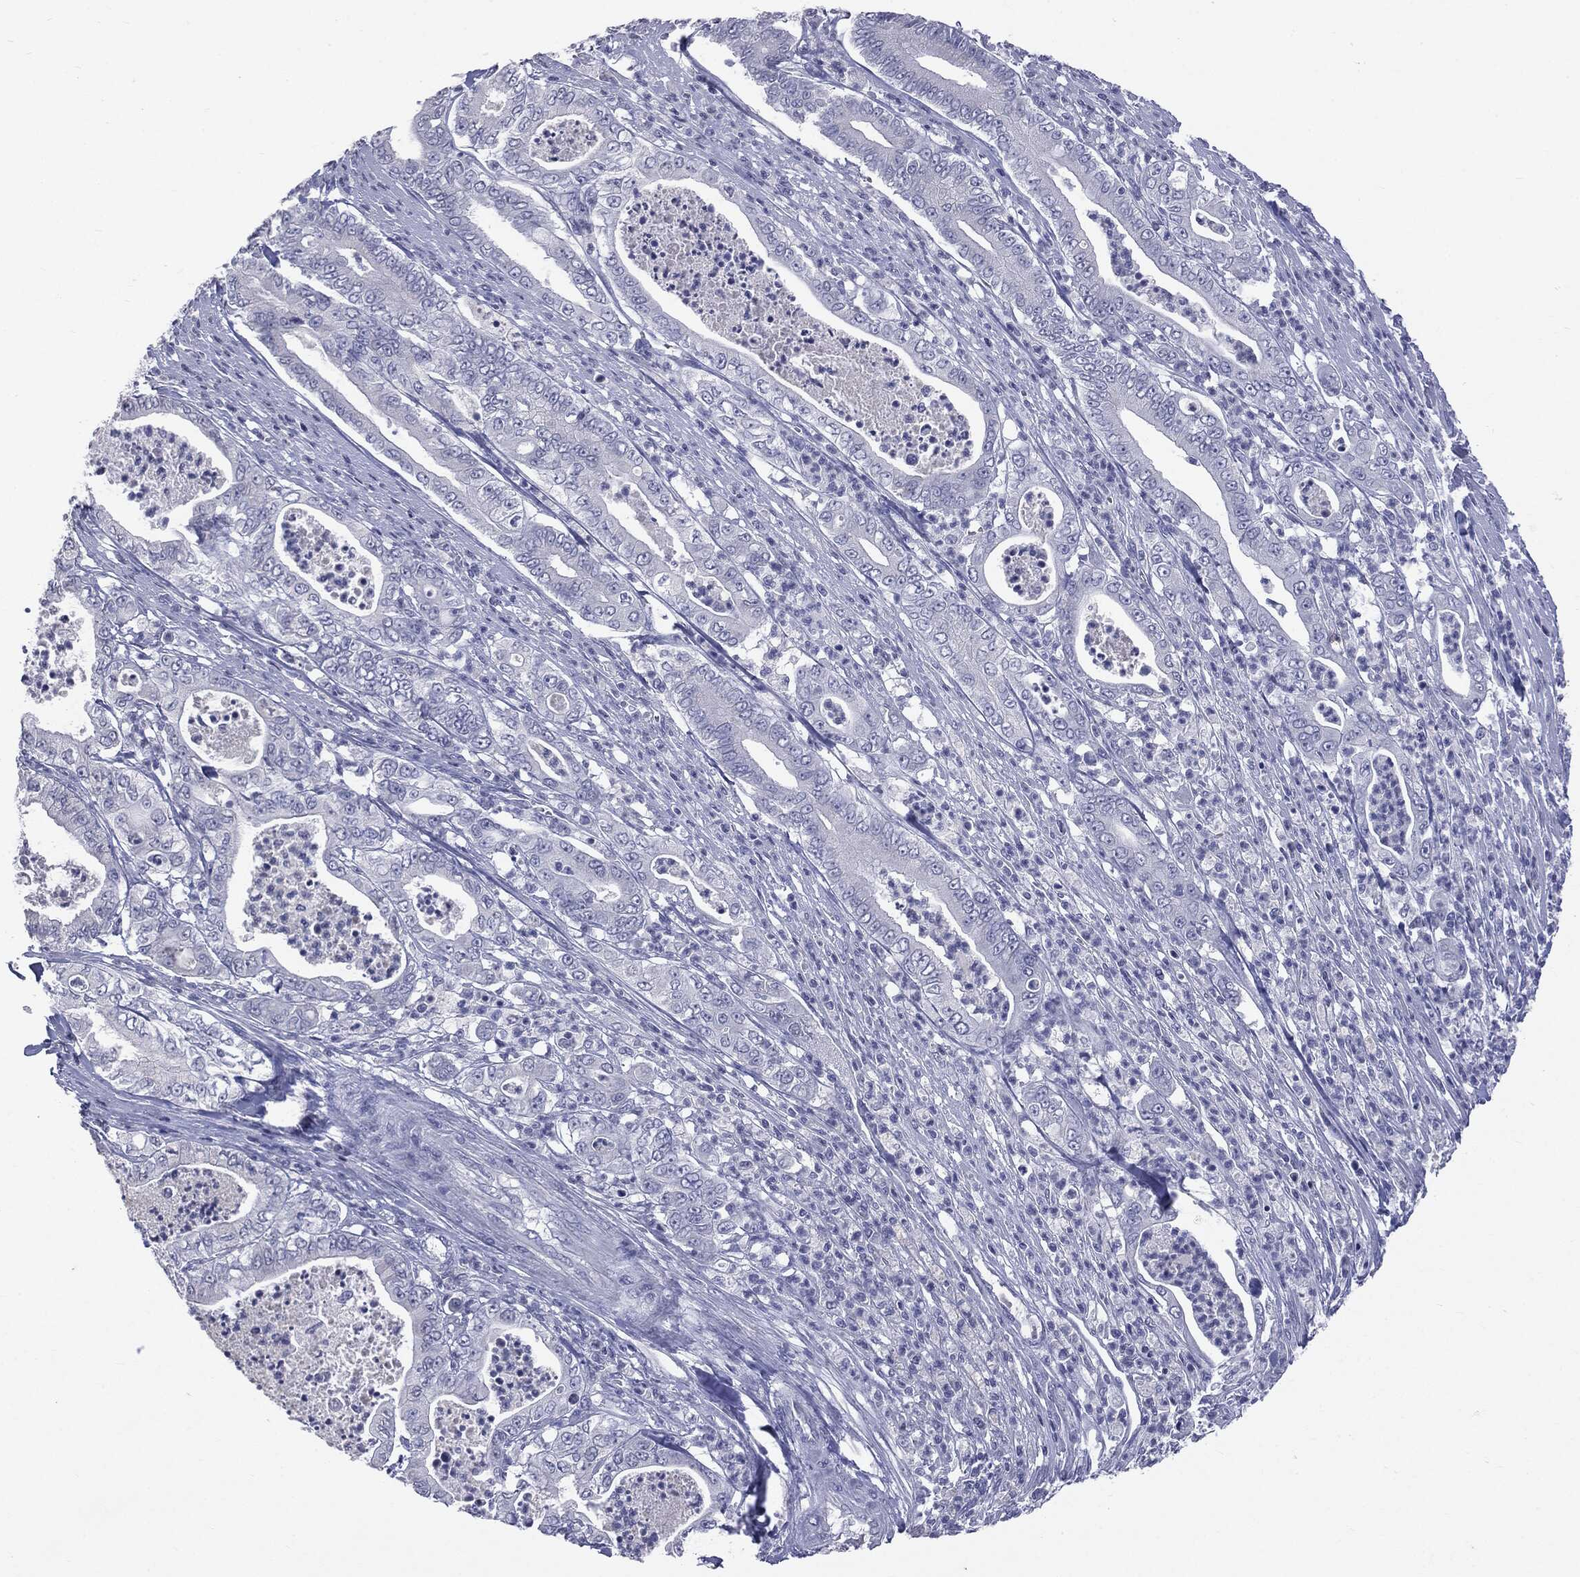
{"staining": {"intensity": "negative", "quantity": "none", "location": "none"}, "tissue": "pancreatic cancer", "cell_type": "Tumor cells", "image_type": "cancer", "snomed": [{"axis": "morphology", "description": "Adenocarcinoma, NOS"}, {"axis": "topography", "description": "Pancreas"}], "caption": "Histopathology image shows no significant protein staining in tumor cells of pancreatic adenocarcinoma.", "gene": "TSHB", "patient": {"sex": "male", "age": 71}}